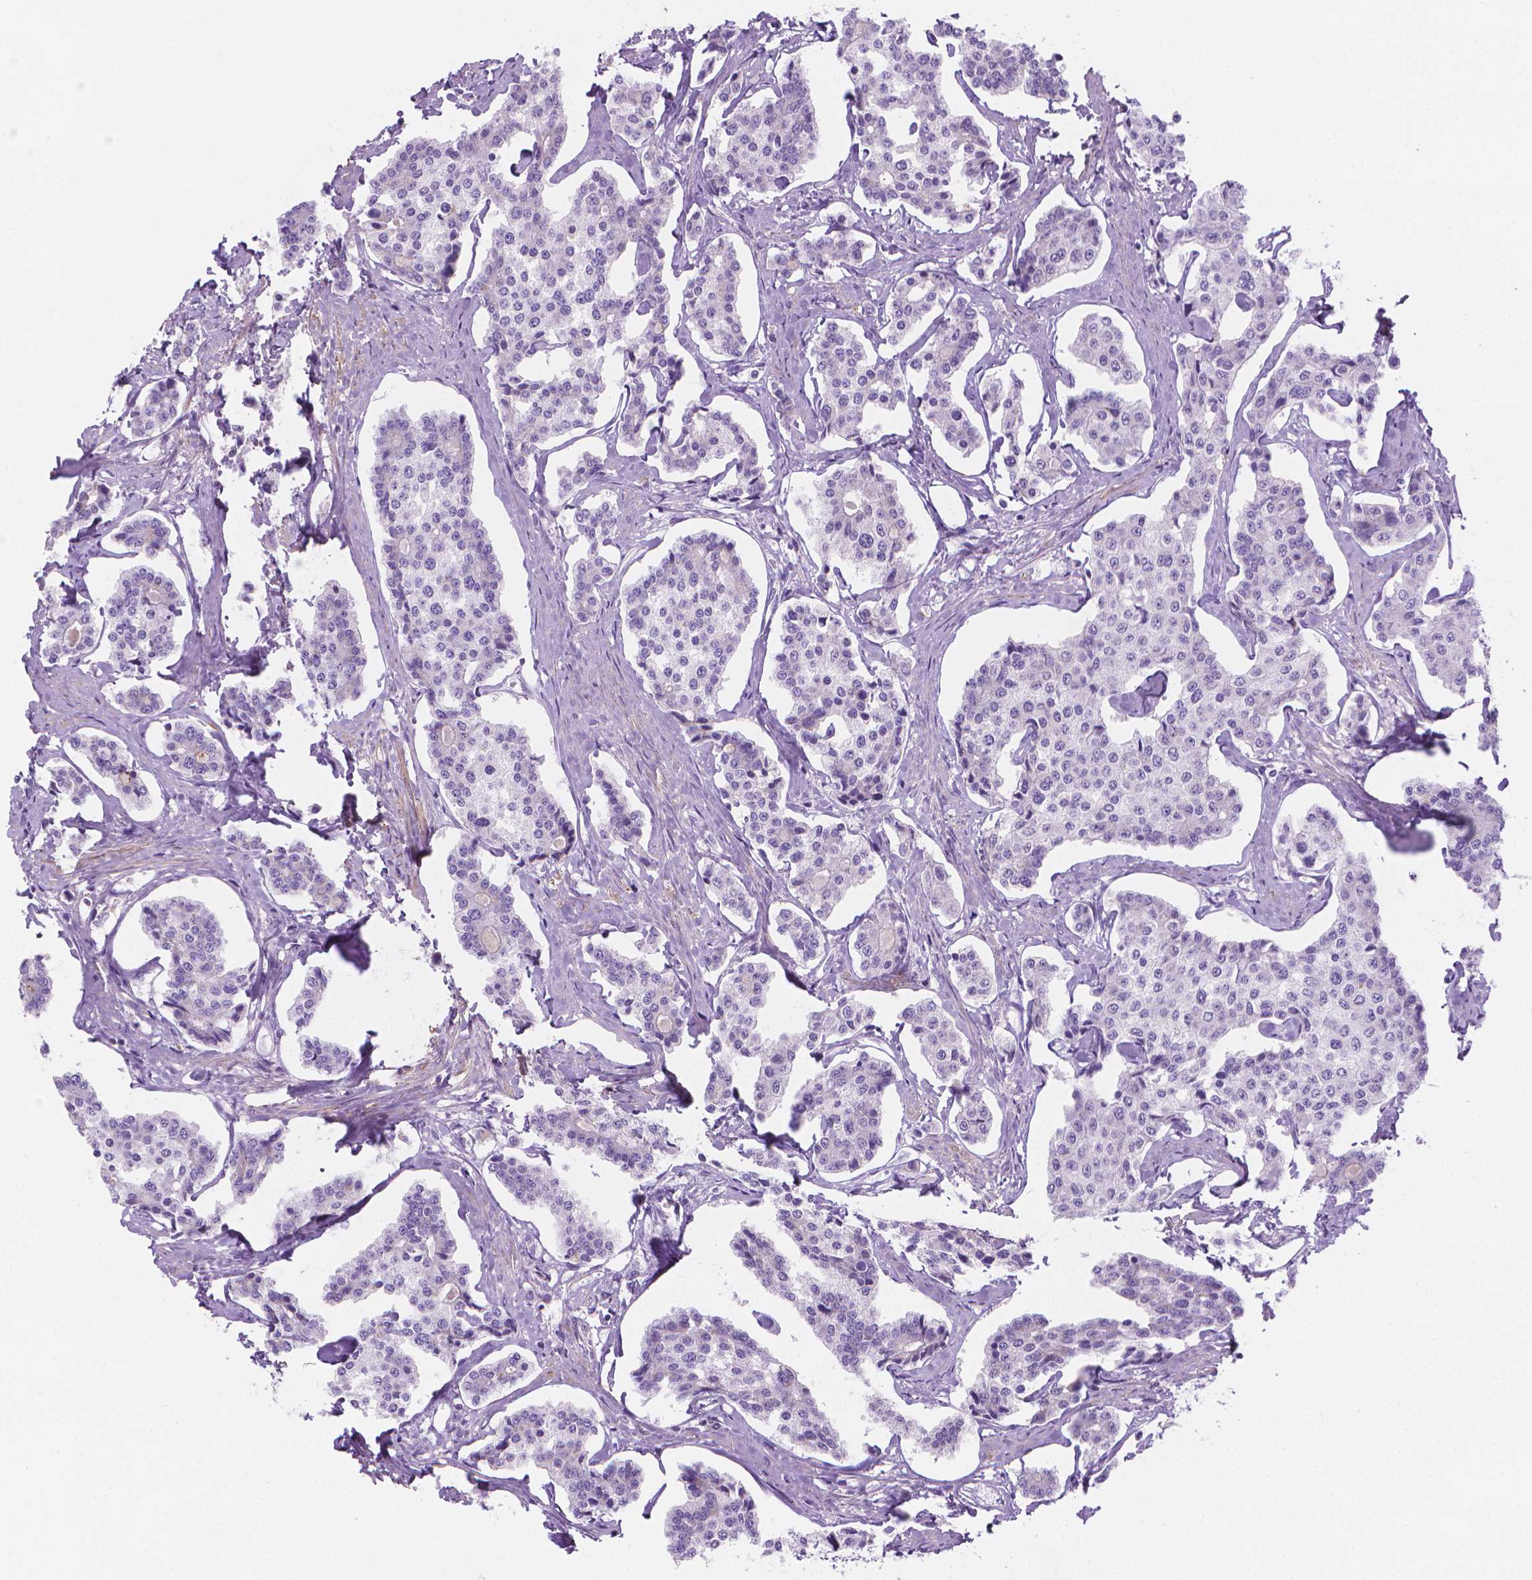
{"staining": {"intensity": "negative", "quantity": "none", "location": "none"}, "tissue": "carcinoid", "cell_type": "Tumor cells", "image_type": "cancer", "snomed": [{"axis": "morphology", "description": "Carcinoid, malignant, NOS"}, {"axis": "topography", "description": "Small intestine"}], "caption": "This is an immunohistochemistry image of carcinoid (malignant). There is no expression in tumor cells.", "gene": "FASN", "patient": {"sex": "female", "age": 65}}